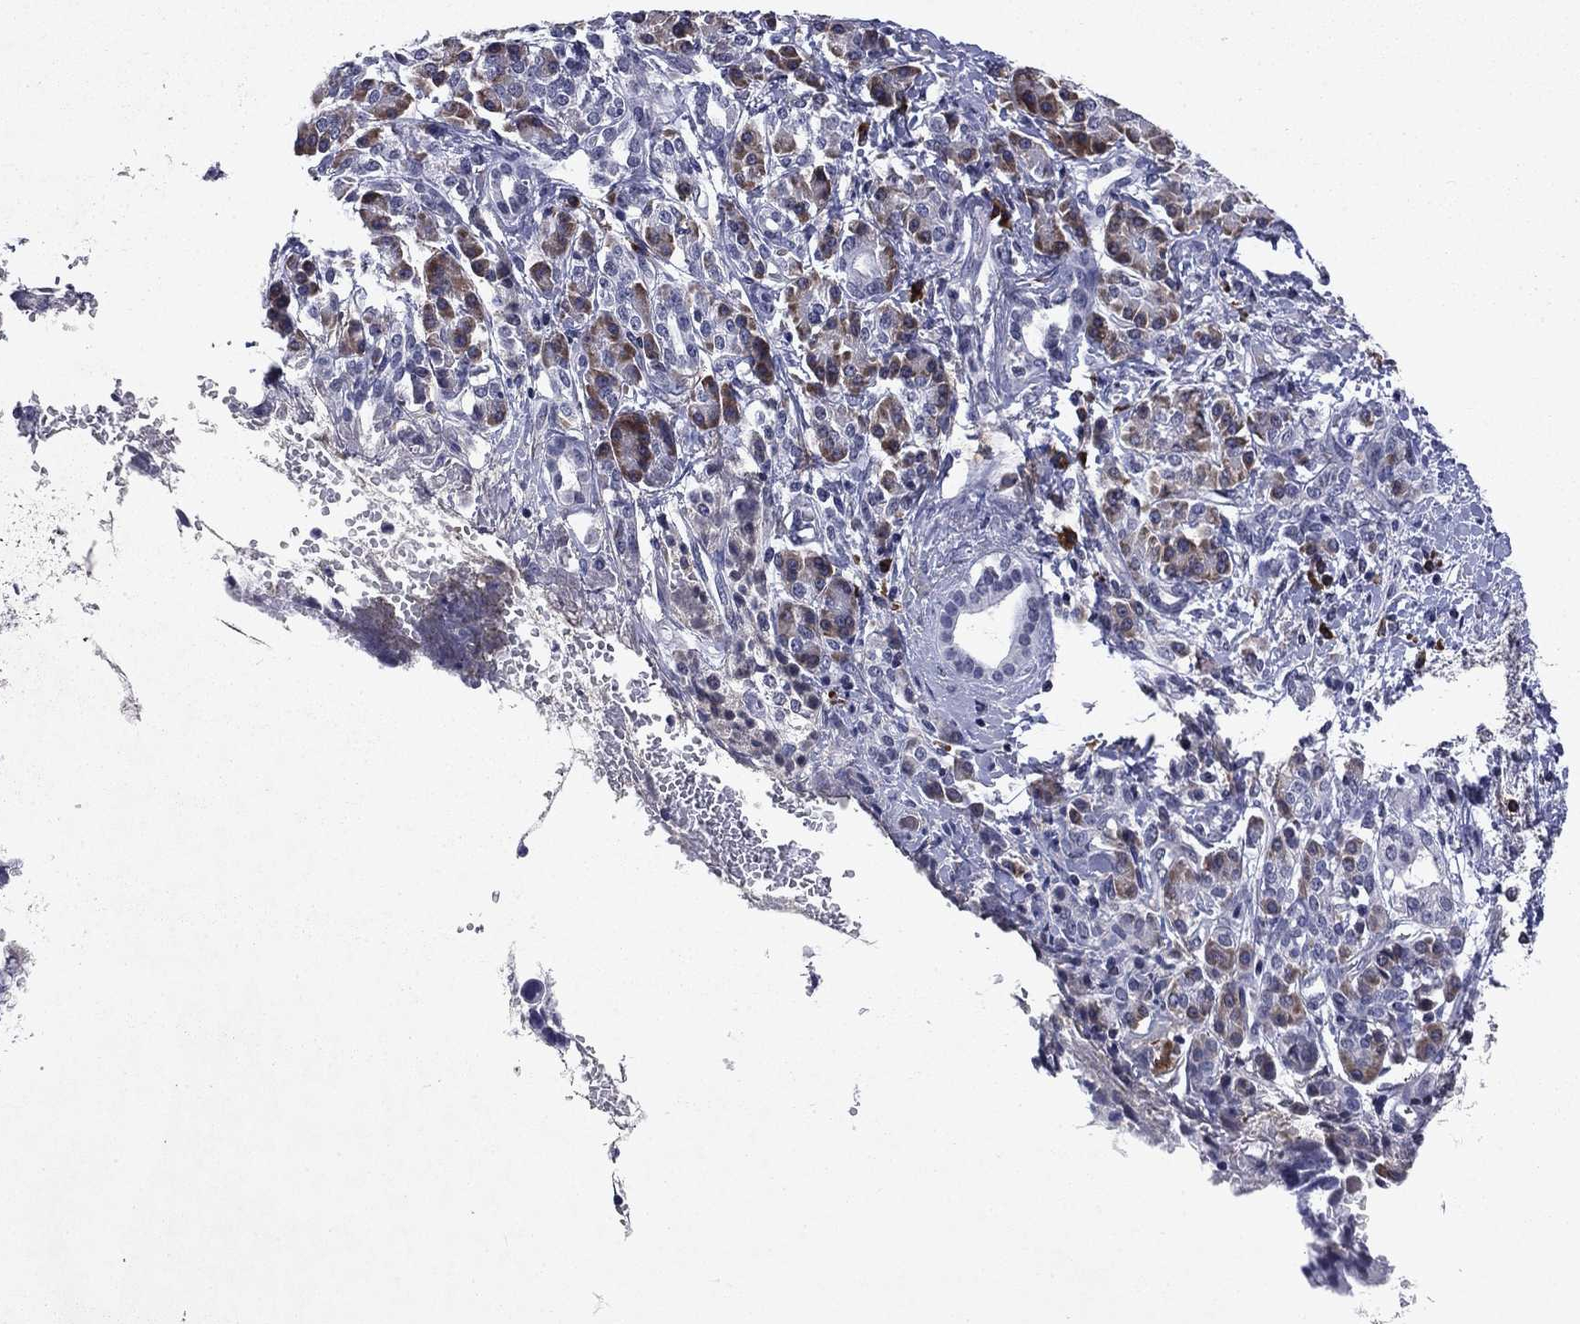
{"staining": {"intensity": "moderate", "quantity": "<25%", "location": "cytoplasmic/membranous"}, "tissue": "pancreatic cancer", "cell_type": "Tumor cells", "image_type": "cancer", "snomed": [{"axis": "morphology", "description": "Adenocarcinoma, NOS"}, {"axis": "topography", "description": "Pancreas"}], "caption": "Pancreatic cancer (adenocarcinoma) stained with DAB IHC reveals low levels of moderate cytoplasmic/membranous staining in approximately <25% of tumor cells.", "gene": "ECM1", "patient": {"sex": "female", "age": 56}}